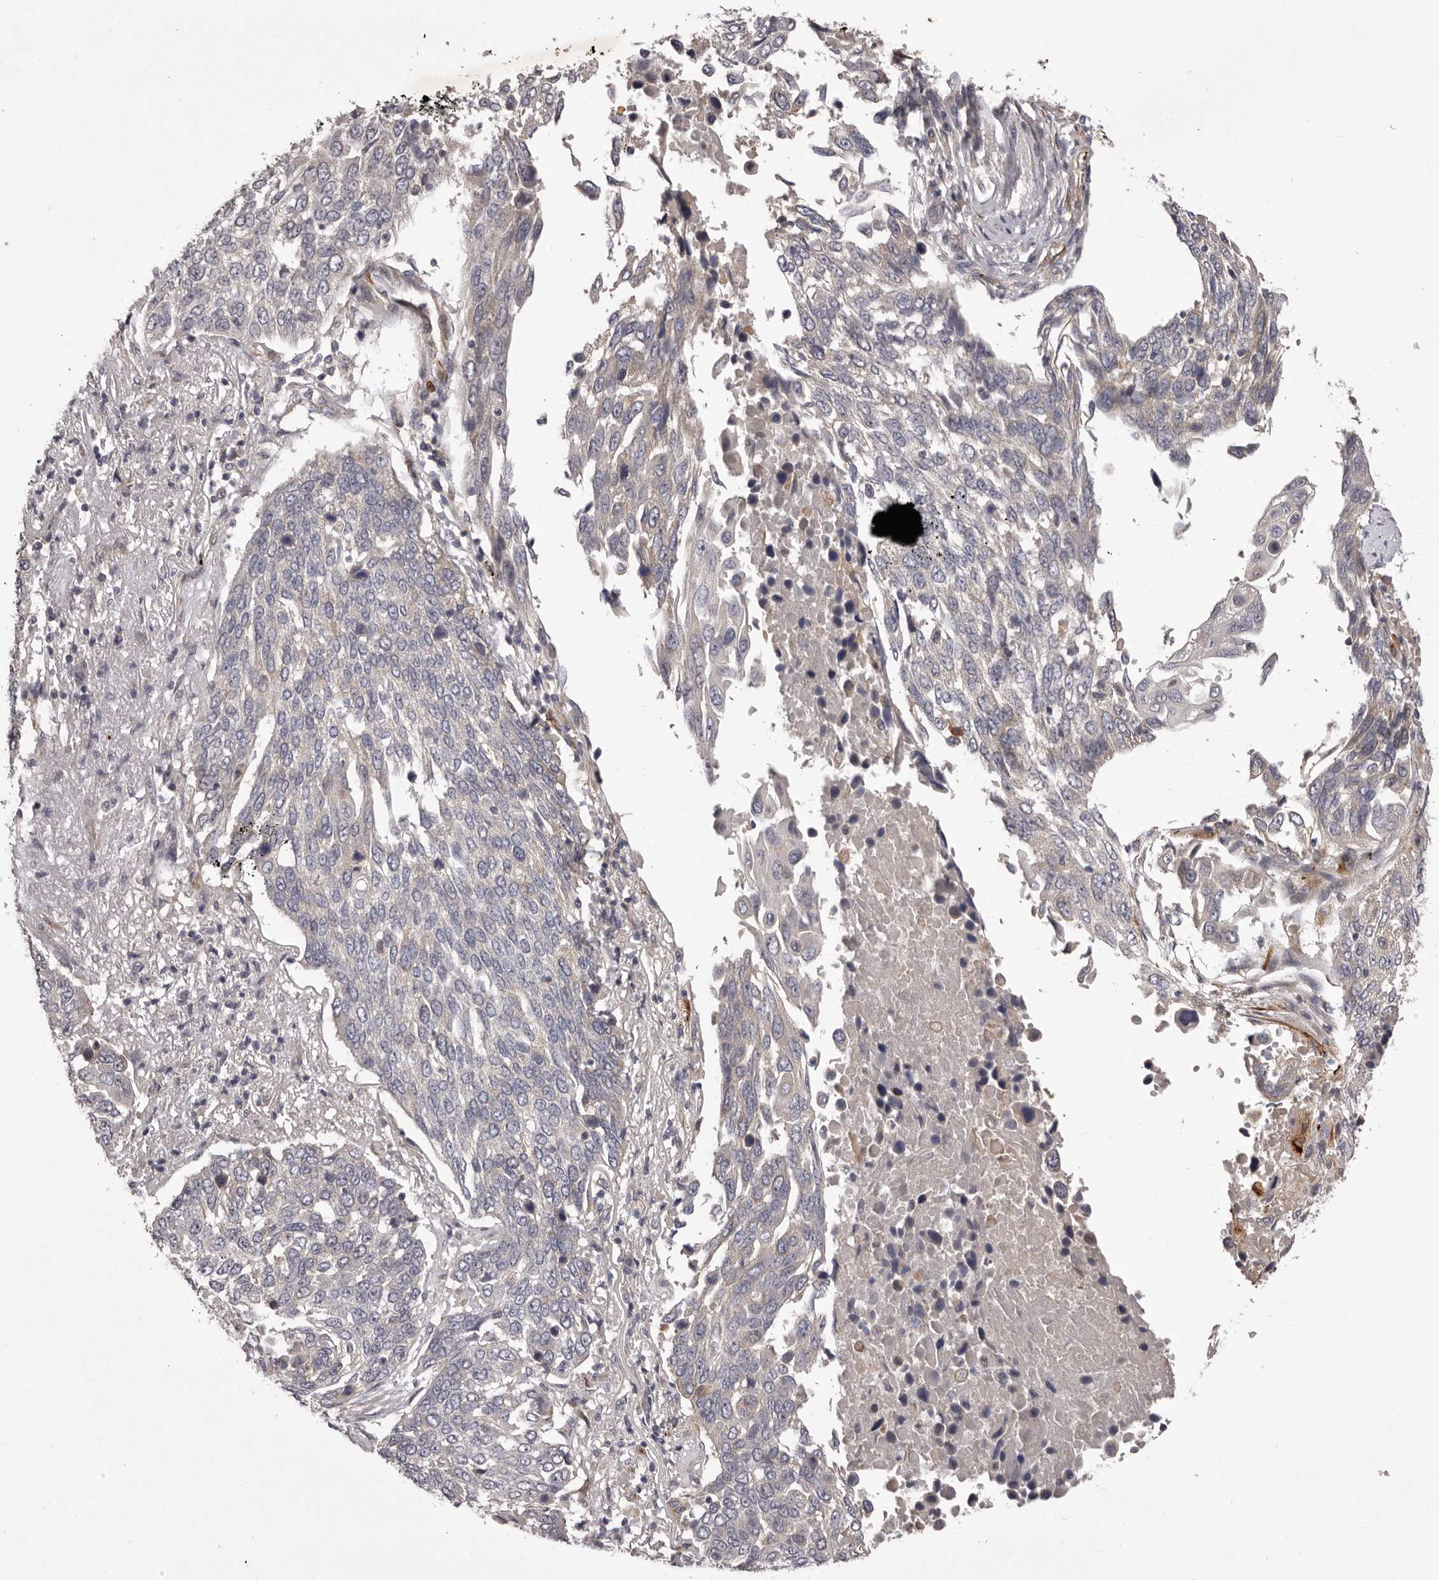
{"staining": {"intensity": "negative", "quantity": "none", "location": "none"}, "tissue": "lung cancer", "cell_type": "Tumor cells", "image_type": "cancer", "snomed": [{"axis": "morphology", "description": "Squamous cell carcinoma, NOS"}, {"axis": "topography", "description": "Lung"}], "caption": "There is no significant staining in tumor cells of squamous cell carcinoma (lung).", "gene": "PNRC1", "patient": {"sex": "male", "age": 66}}